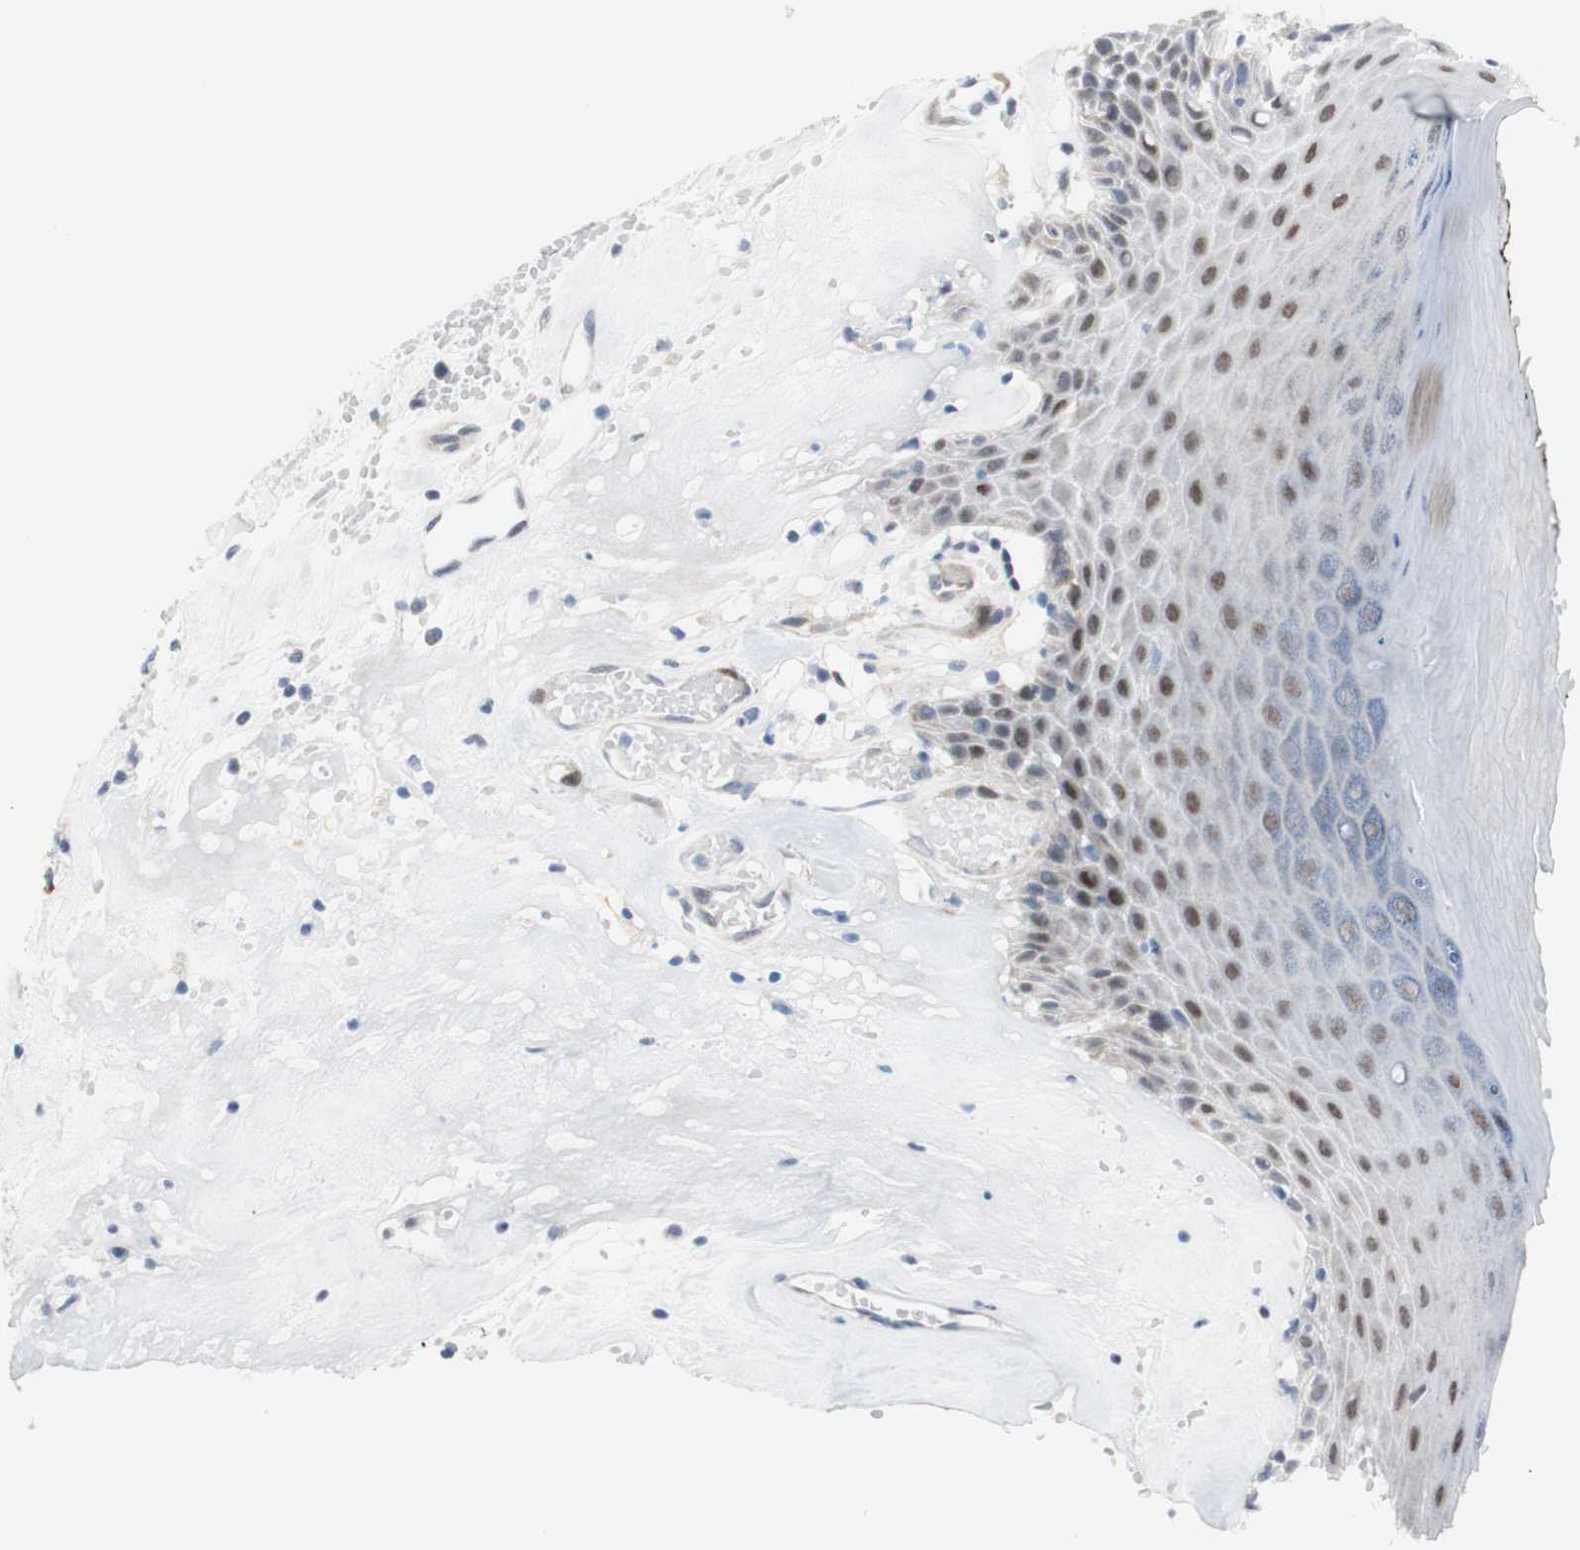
{"staining": {"intensity": "moderate", "quantity": "25%-75%", "location": "nuclear"}, "tissue": "skin", "cell_type": "Epidermal cells", "image_type": "normal", "snomed": [{"axis": "morphology", "description": "Normal tissue, NOS"}, {"axis": "morphology", "description": "Inflammation, NOS"}, {"axis": "topography", "description": "Vulva"}], "caption": "Immunohistochemical staining of unremarkable skin exhibits medium levels of moderate nuclear staining in about 25%-75% of epidermal cells. (brown staining indicates protein expression, while blue staining denotes nuclei).", "gene": "PHTF2", "patient": {"sex": "female", "age": 84}}